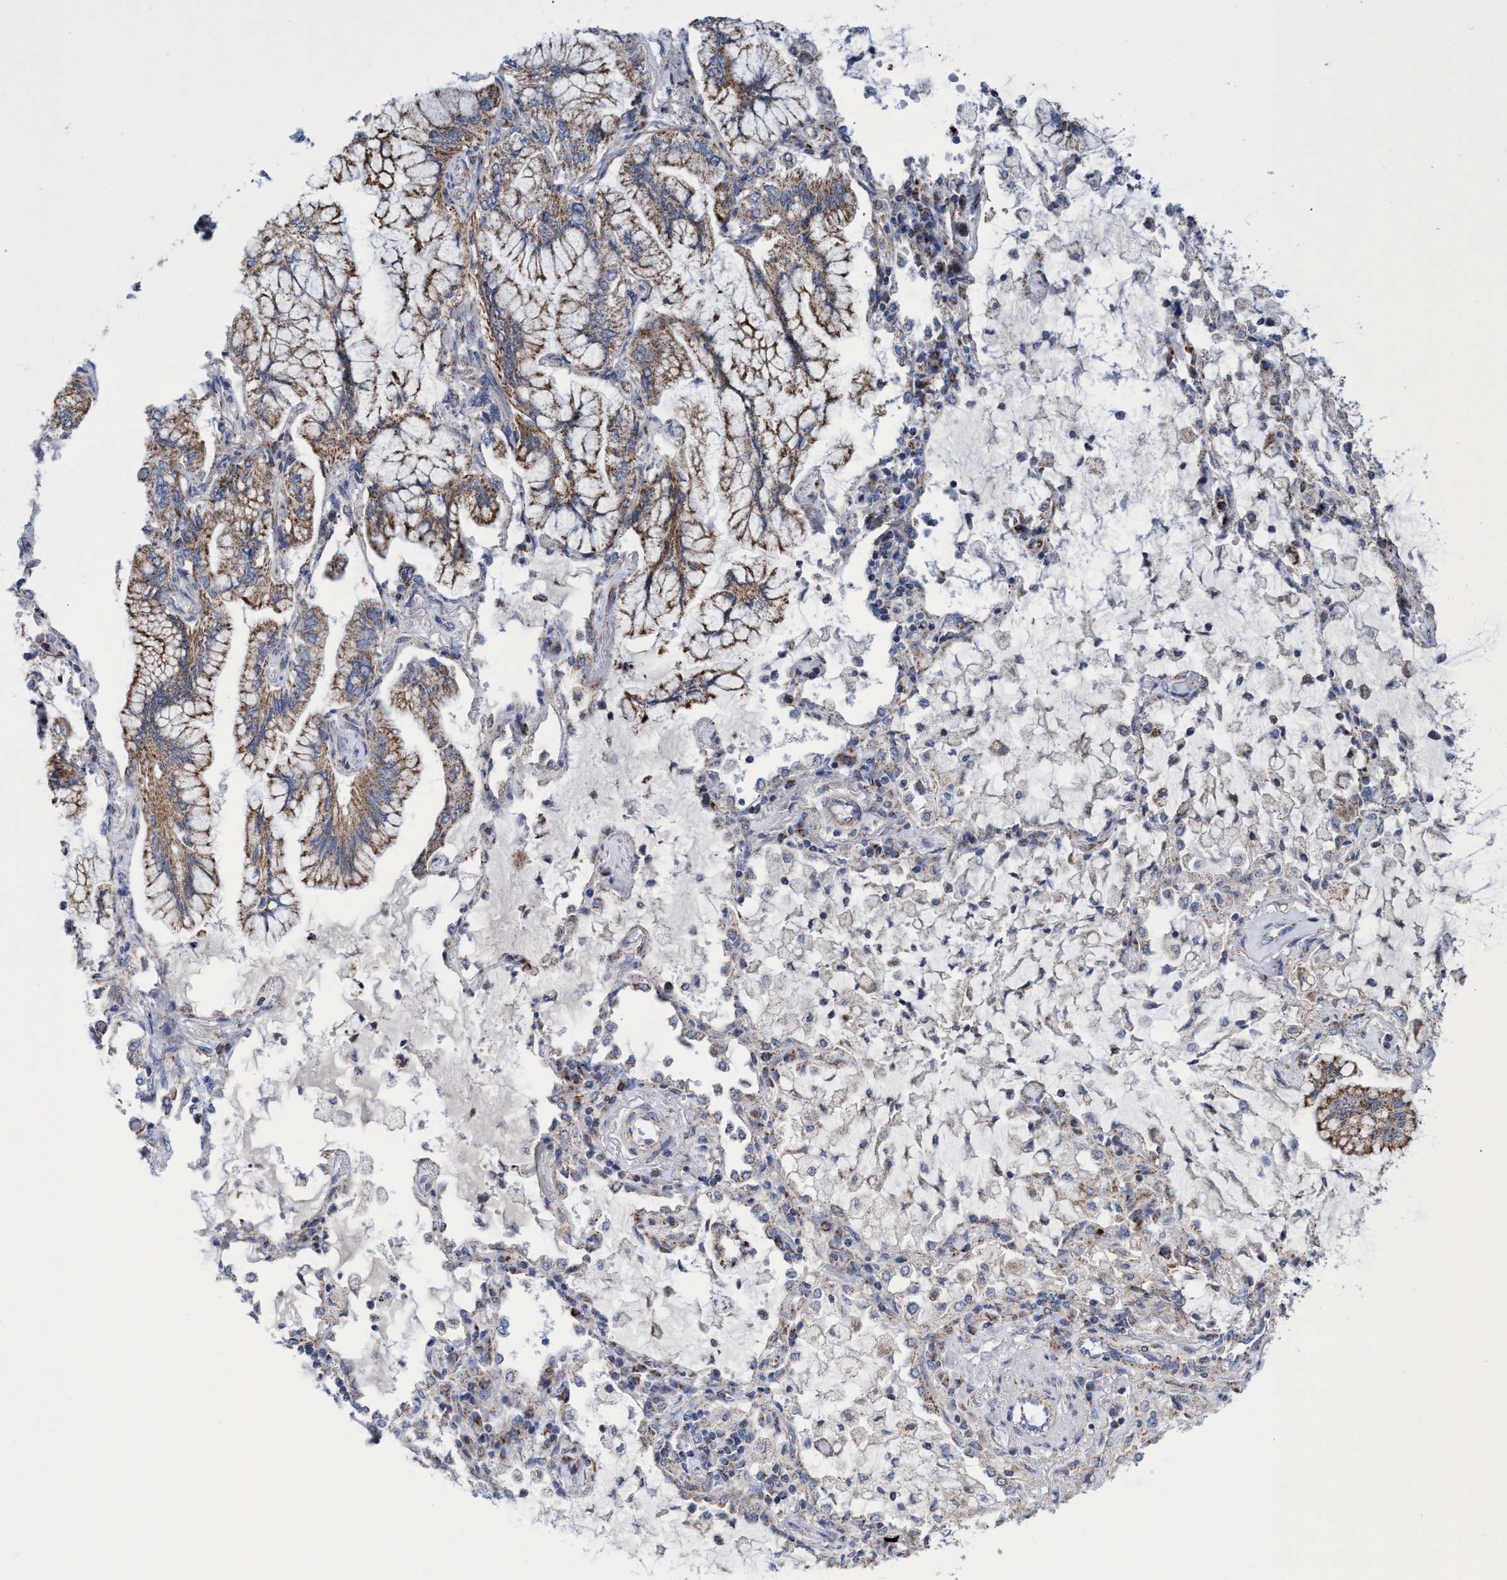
{"staining": {"intensity": "moderate", "quantity": ">75%", "location": "cytoplasmic/membranous"}, "tissue": "lung cancer", "cell_type": "Tumor cells", "image_type": "cancer", "snomed": [{"axis": "morphology", "description": "Adenocarcinoma, NOS"}, {"axis": "topography", "description": "Lung"}], "caption": "Immunohistochemistry (IHC) (DAB) staining of human lung cancer (adenocarcinoma) shows moderate cytoplasmic/membranous protein positivity in about >75% of tumor cells.", "gene": "ZNF750", "patient": {"sex": "female", "age": 70}}